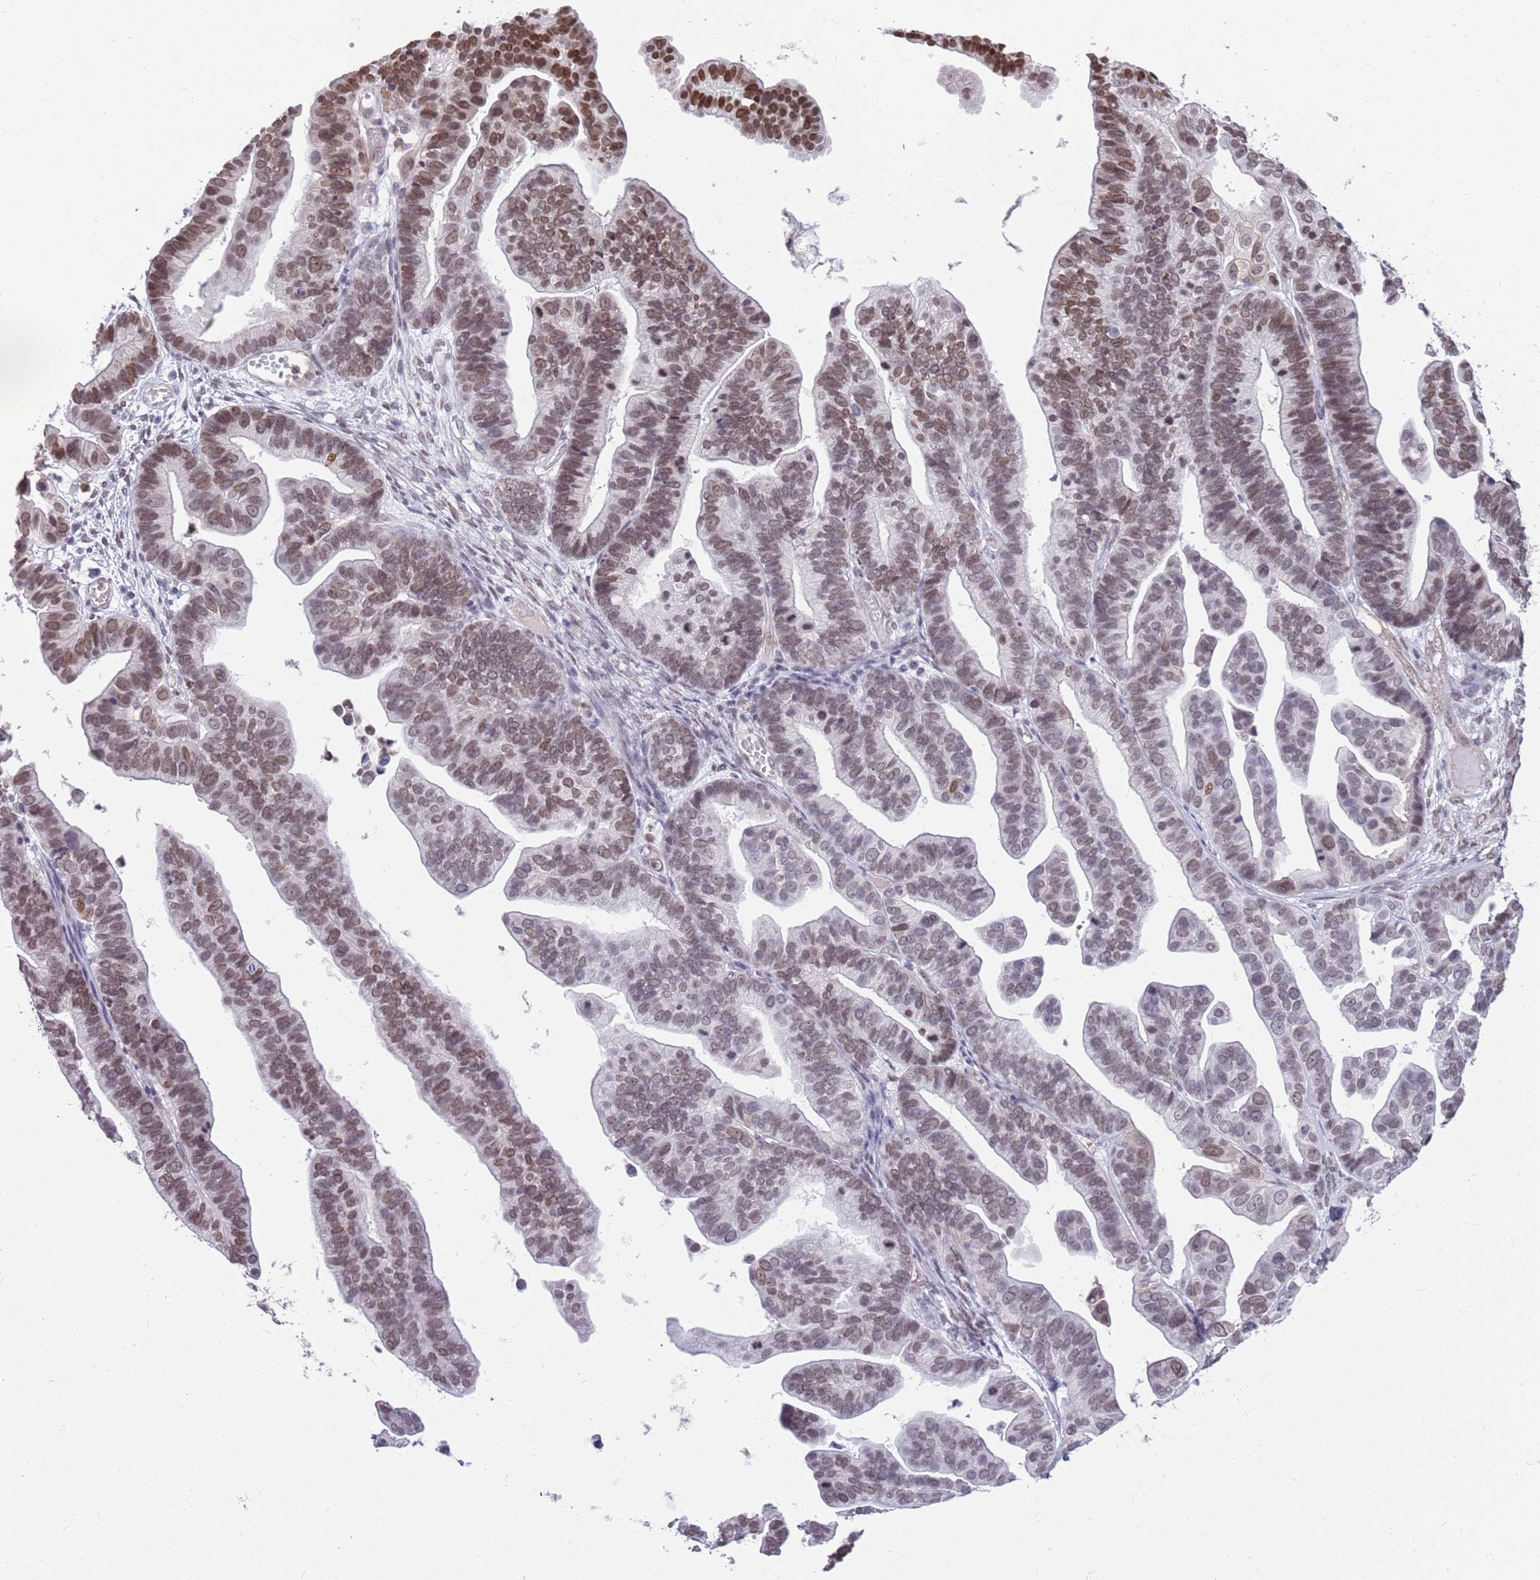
{"staining": {"intensity": "moderate", "quantity": ">75%", "location": "nuclear"}, "tissue": "ovarian cancer", "cell_type": "Tumor cells", "image_type": "cancer", "snomed": [{"axis": "morphology", "description": "Cystadenocarcinoma, serous, NOS"}, {"axis": "topography", "description": "Ovary"}], "caption": "Immunohistochemical staining of ovarian serous cystadenocarcinoma reveals medium levels of moderate nuclear protein expression in about >75% of tumor cells.", "gene": "DHX32", "patient": {"sex": "female", "age": 56}}